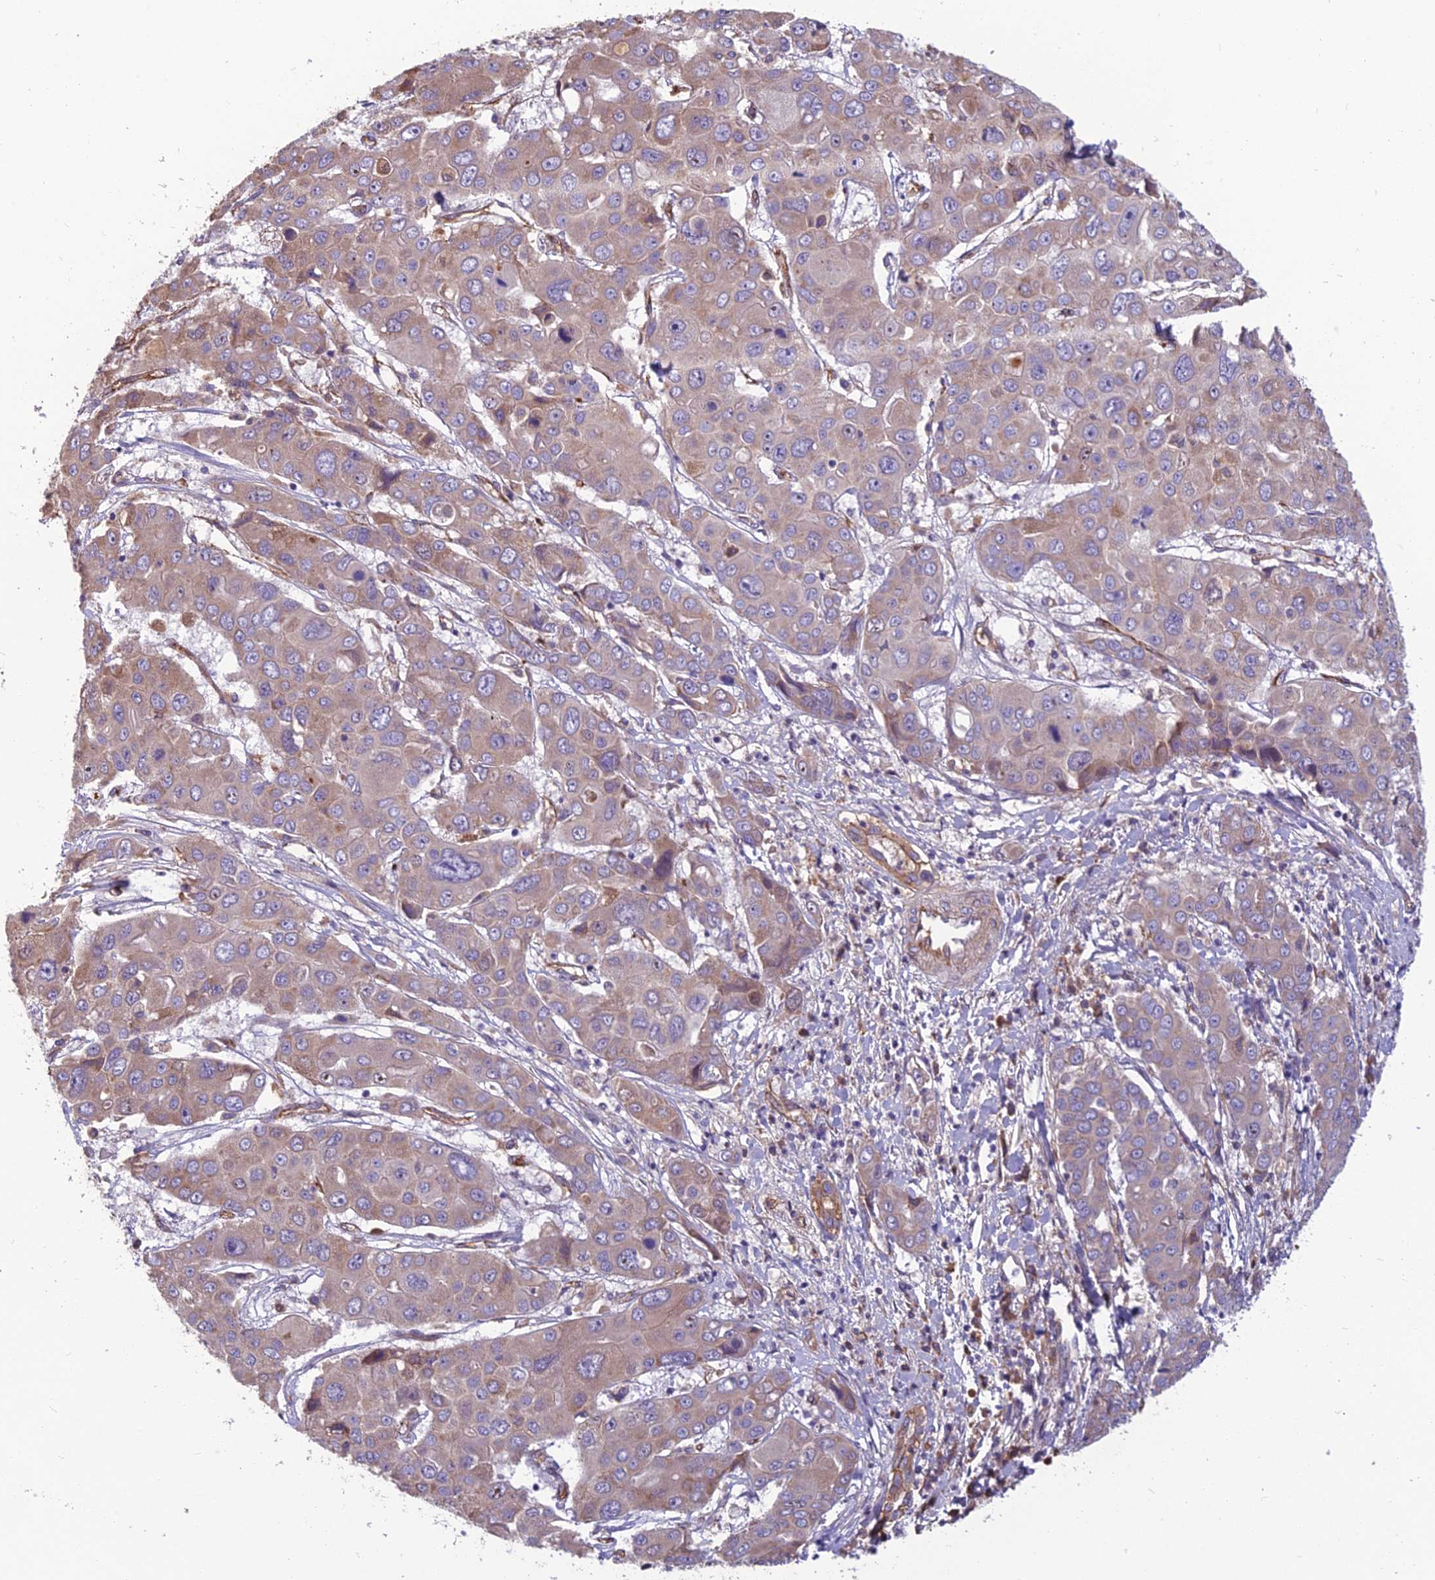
{"staining": {"intensity": "moderate", "quantity": ">75%", "location": "cytoplasmic/membranous"}, "tissue": "liver cancer", "cell_type": "Tumor cells", "image_type": "cancer", "snomed": [{"axis": "morphology", "description": "Cholangiocarcinoma"}, {"axis": "topography", "description": "Liver"}], "caption": "The micrograph displays immunohistochemical staining of cholangiocarcinoma (liver). There is moderate cytoplasmic/membranous staining is seen in approximately >75% of tumor cells. The protein of interest is stained brown, and the nuclei are stained in blue (DAB (3,3'-diaminobenzidine) IHC with brightfield microscopy, high magnification).", "gene": "TSPAN15", "patient": {"sex": "male", "age": 67}}